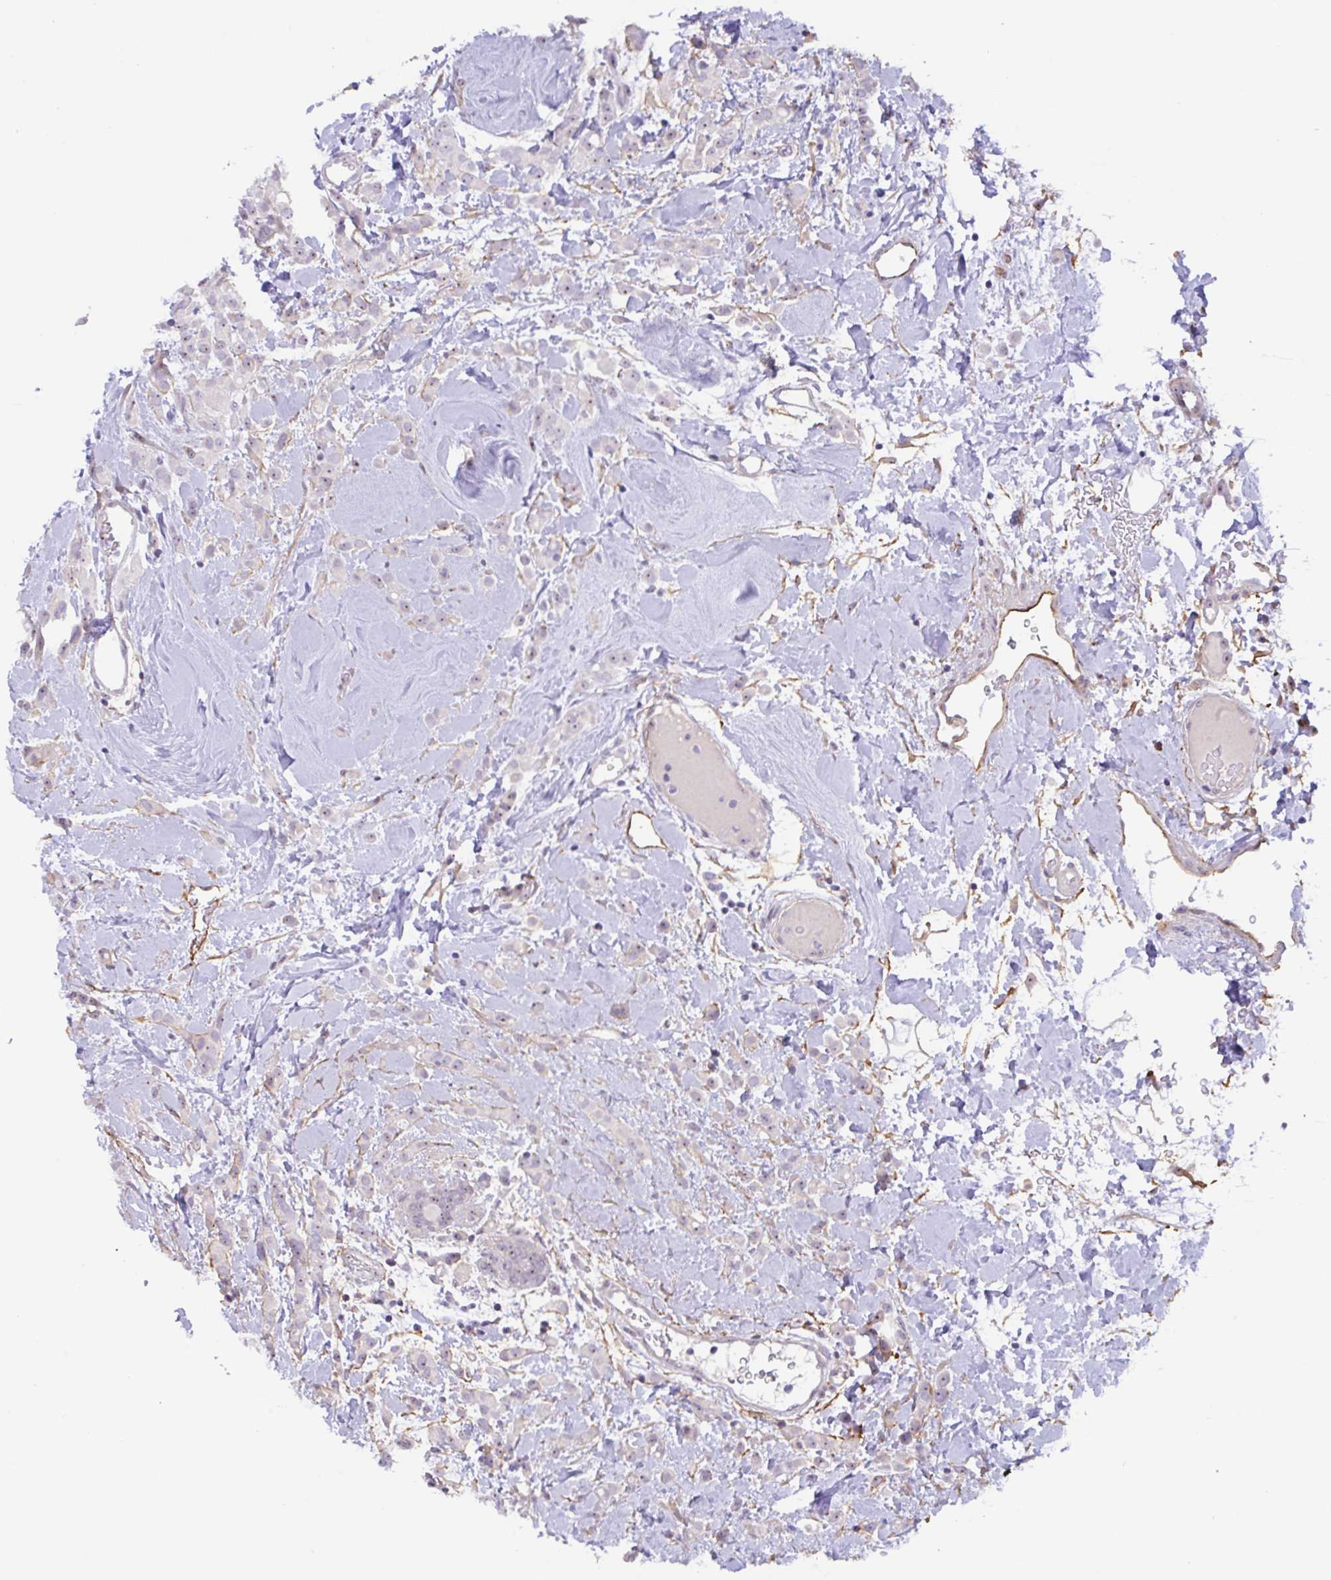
{"staining": {"intensity": "moderate", "quantity": "25%-75%", "location": "nuclear"}, "tissue": "breast cancer", "cell_type": "Tumor cells", "image_type": "cancer", "snomed": [{"axis": "morphology", "description": "Lobular carcinoma"}, {"axis": "topography", "description": "Breast"}], "caption": "Protein staining of breast lobular carcinoma tissue exhibits moderate nuclear positivity in about 25%-75% of tumor cells. The staining was performed using DAB (3,3'-diaminobenzidine), with brown indicating positive protein expression. Nuclei are stained blue with hematoxylin.", "gene": "MXRA8", "patient": {"sex": "female", "age": 68}}